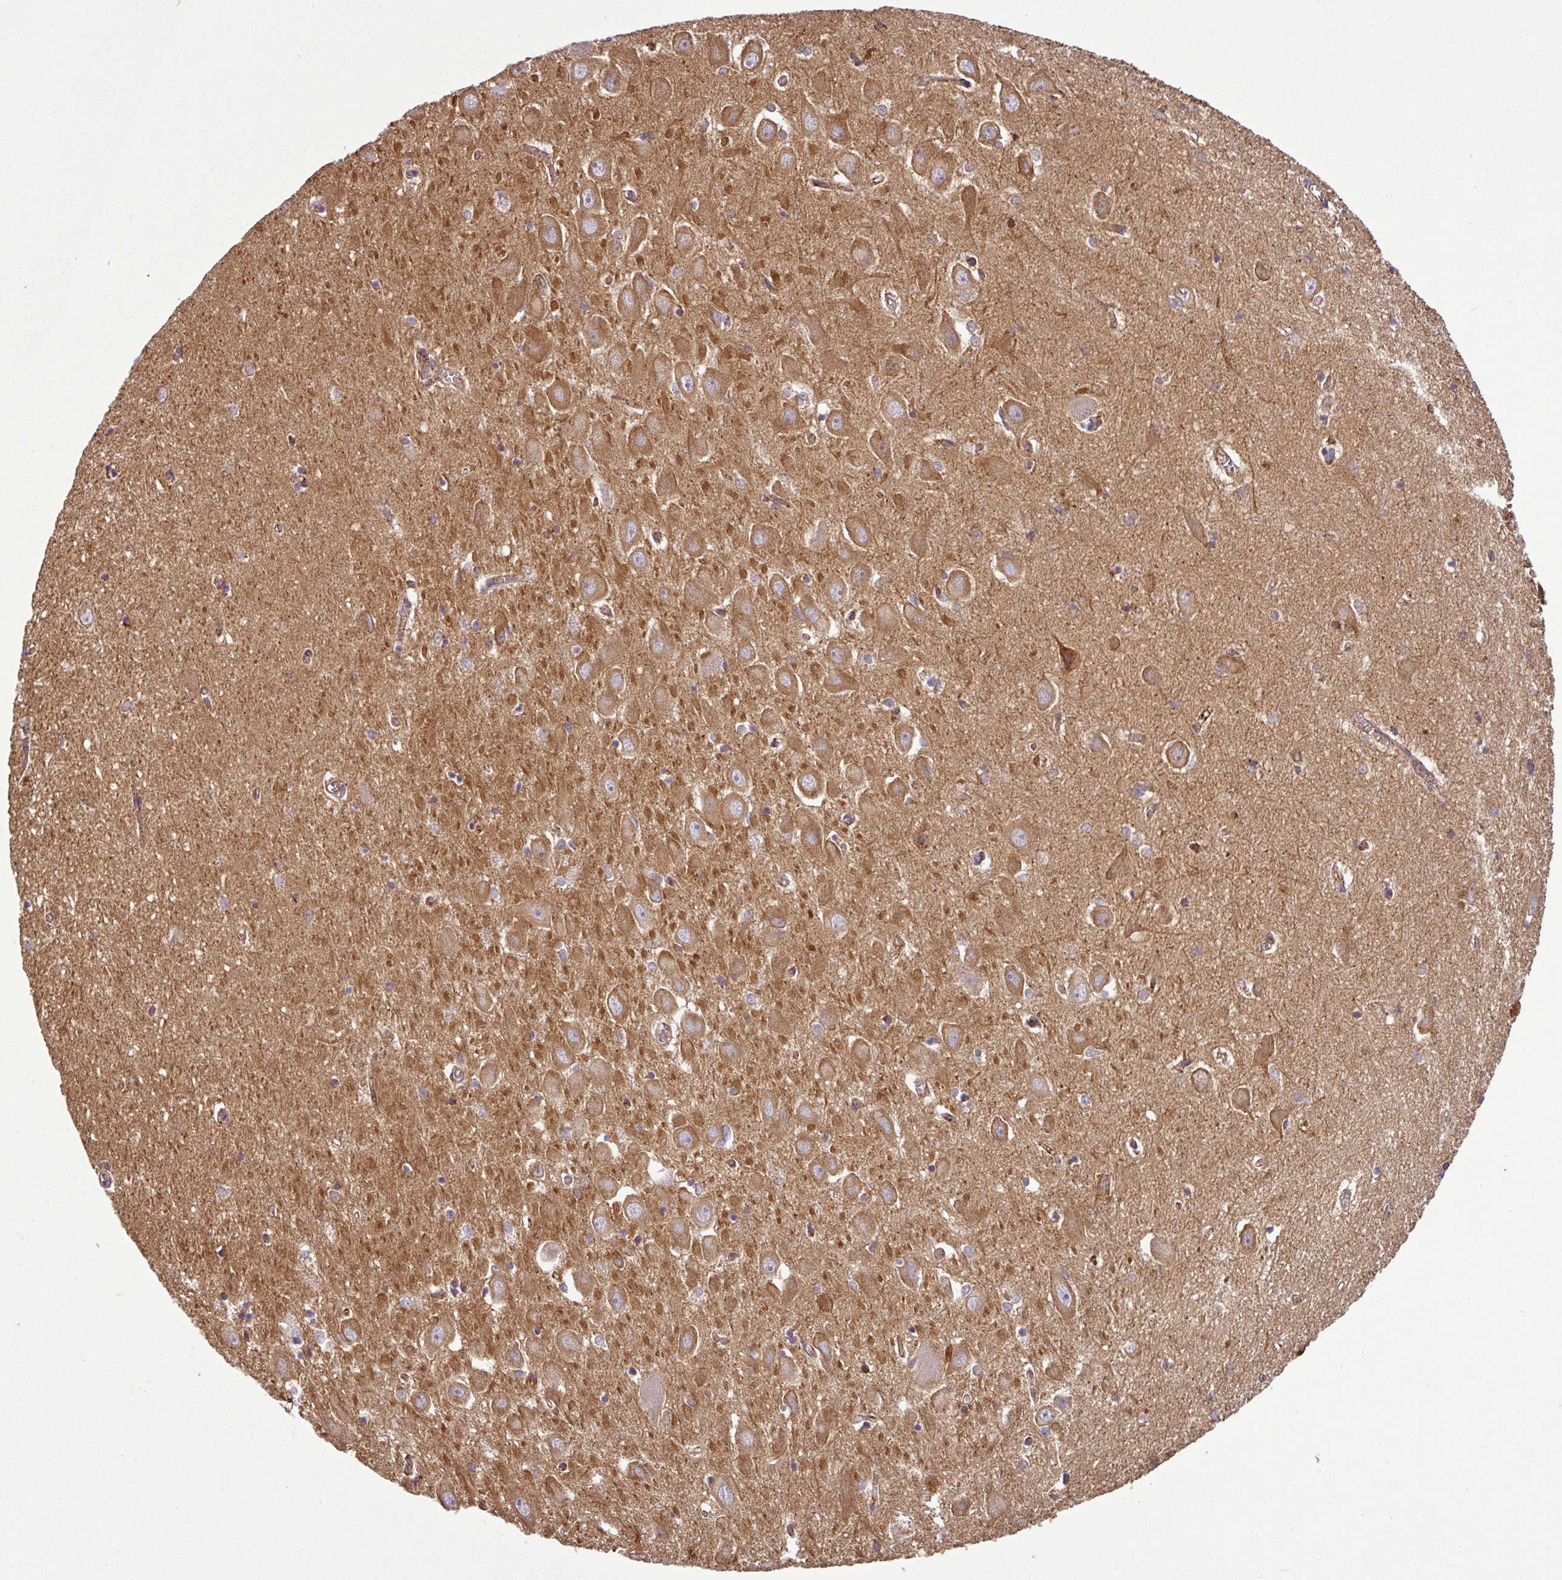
{"staining": {"intensity": "moderate", "quantity": "25%-75%", "location": "cytoplasmic/membranous"}, "tissue": "hippocampus", "cell_type": "Glial cells", "image_type": "normal", "snomed": [{"axis": "morphology", "description": "Normal tissue, NOS"}, {"axis": "topography", "description": "Hippocampus"}], "caption": "Immunohistochemistry staining of unremarkable hippocampus, which shows medium levels of moderate cytoplasmic/membranous expression in approximately 25%-75% of glial cells indicating moderate cytoplasmic/membranous protein positivity. The staining was performed using DAB (brown) for protein detection and nuclei were counterstained in hematoxylin (blue).", "gene": "PRELID3B", "patient": {"sex": "female", "age": 64}}